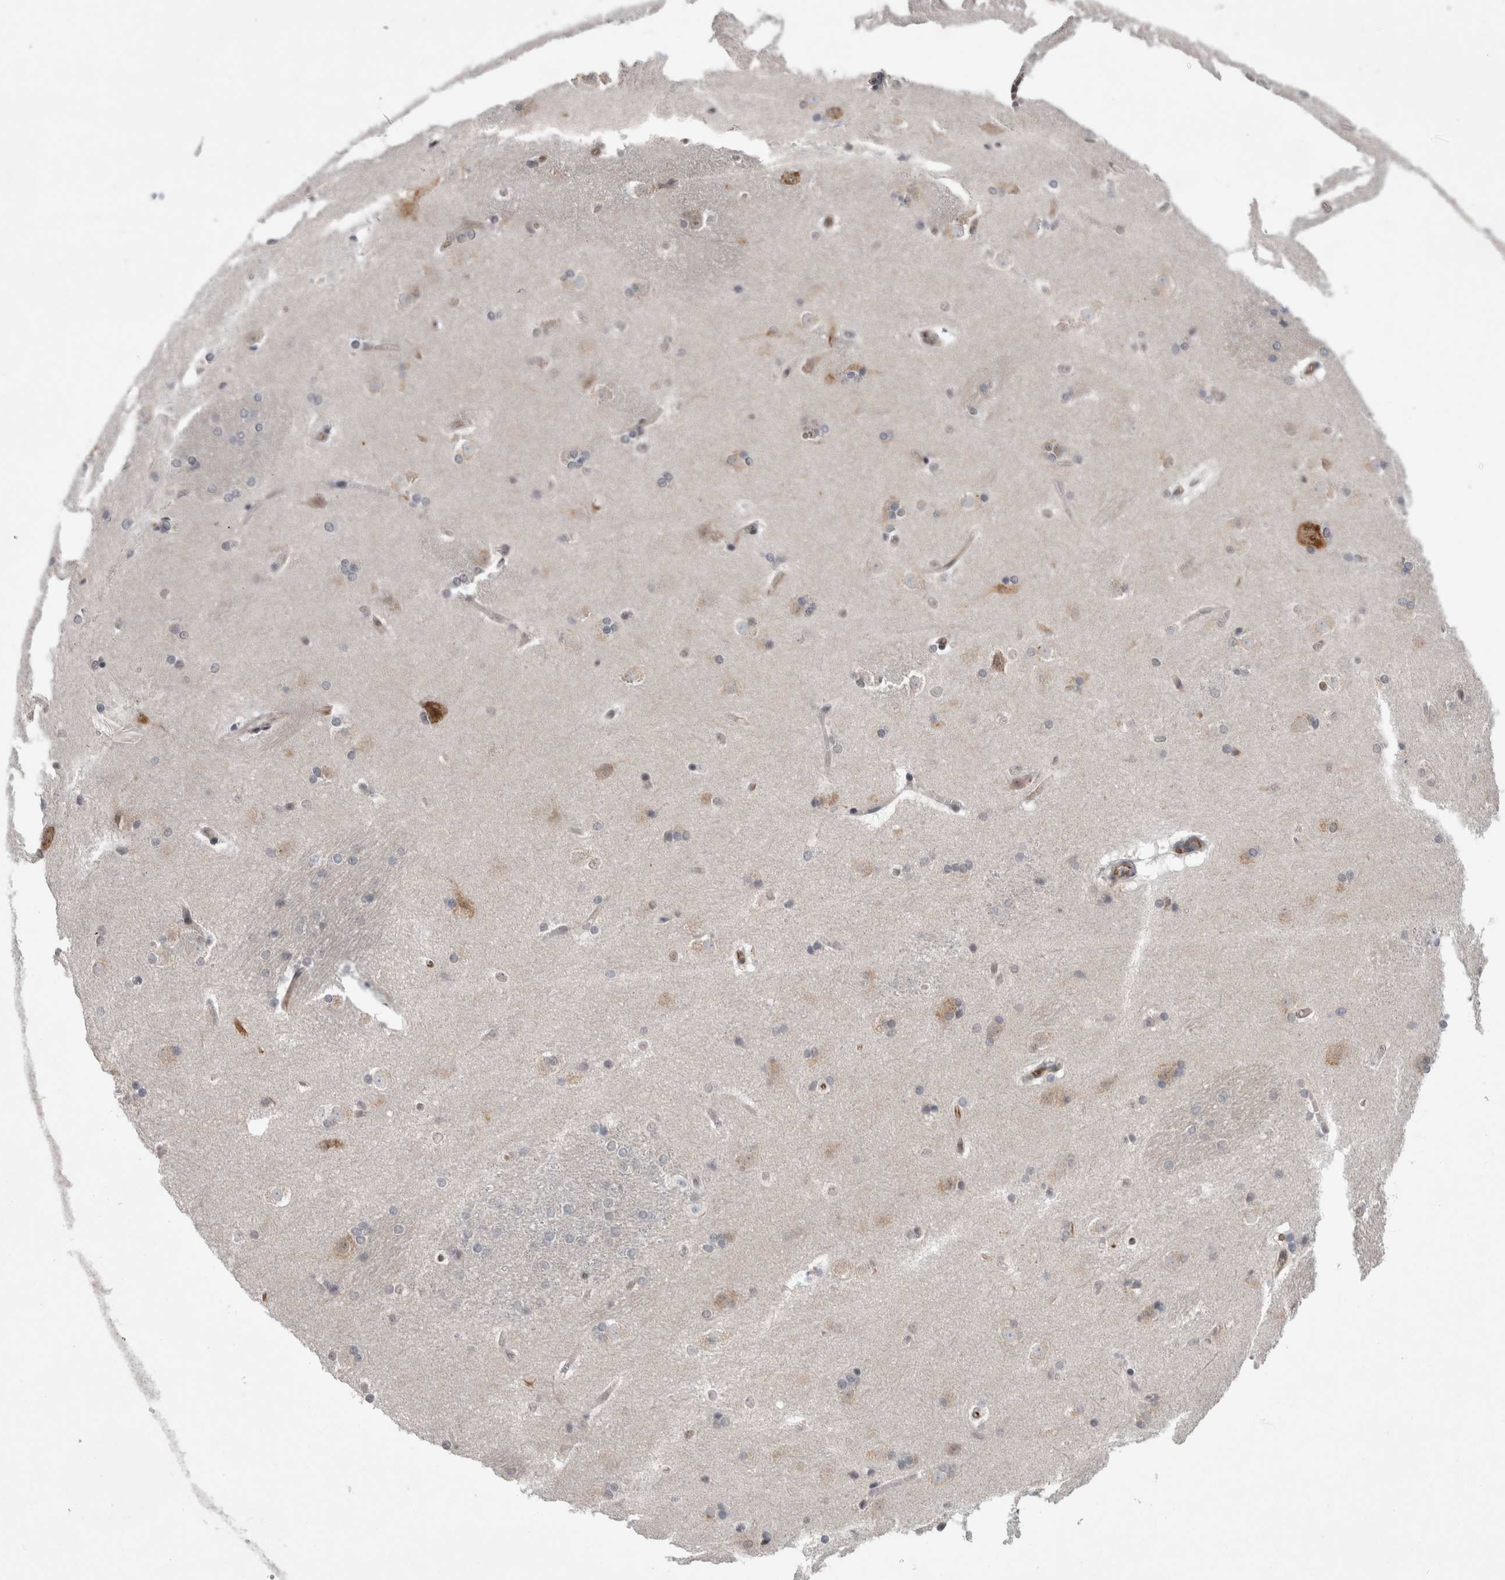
{"staining": {"intensity": "moderate", "quantity": "<25%", "location": "cytoplasmic/membranous"}, "tissue": "caudate", "cell_type": "Glial cells", "image_type": "normal", "snomed": [{"axis": "morphology", "description": "Normal tissue, NOS"}, {"axis": "topography", "description": "Lateral ventricle wall"}], "caption": "Human caudate stained with a brown dye displays moderate cytoplasmic/membranous positive expression in approximately <25% of glial cells.", "gene": "FAM83H", "patient": {"sex": "female", "age": 19}}